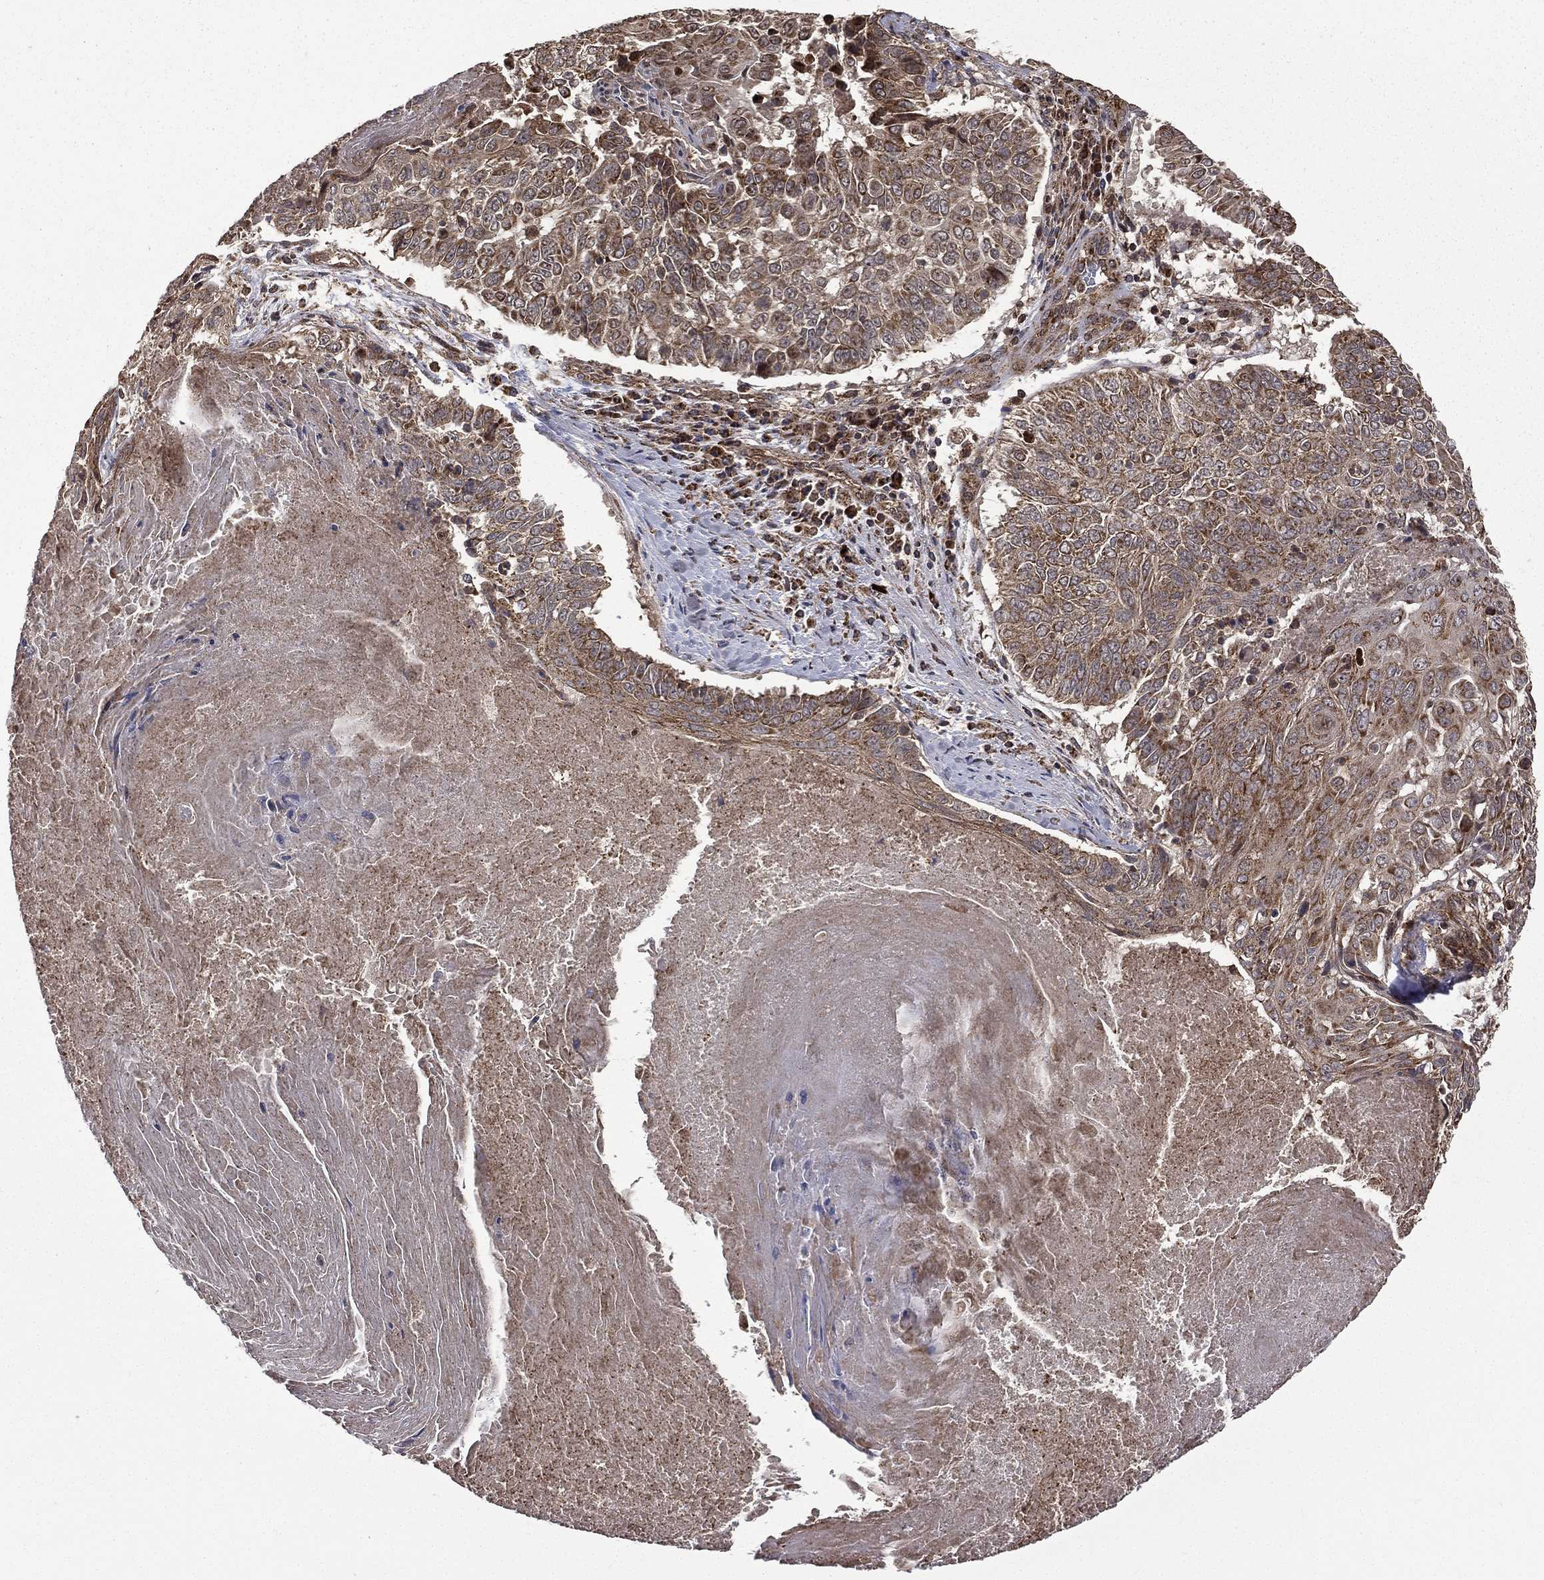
{"staining": {"intensity": "moderate", "quantity": "25%-75%", "location": "cytoplasmic/membranous"}, "tissue": "lung cancer", "cell_type": "Tumor cells", "image_type": "cancer", "snomed": [{"axis": "morphology", "description": "Squamous cell carcinoma, NOS"}, {"axis": "topography", "description": "Lung"}], "caption": "Immunohistochemistry image of lung cancer stained for a protein (brown), which shows medium levels of moderate cytoplasmic/membranous positivity in about 25%-75% of tumor cells.", "gene": "GIMAP6", "patient": {"sex": "male", "age": 64}}